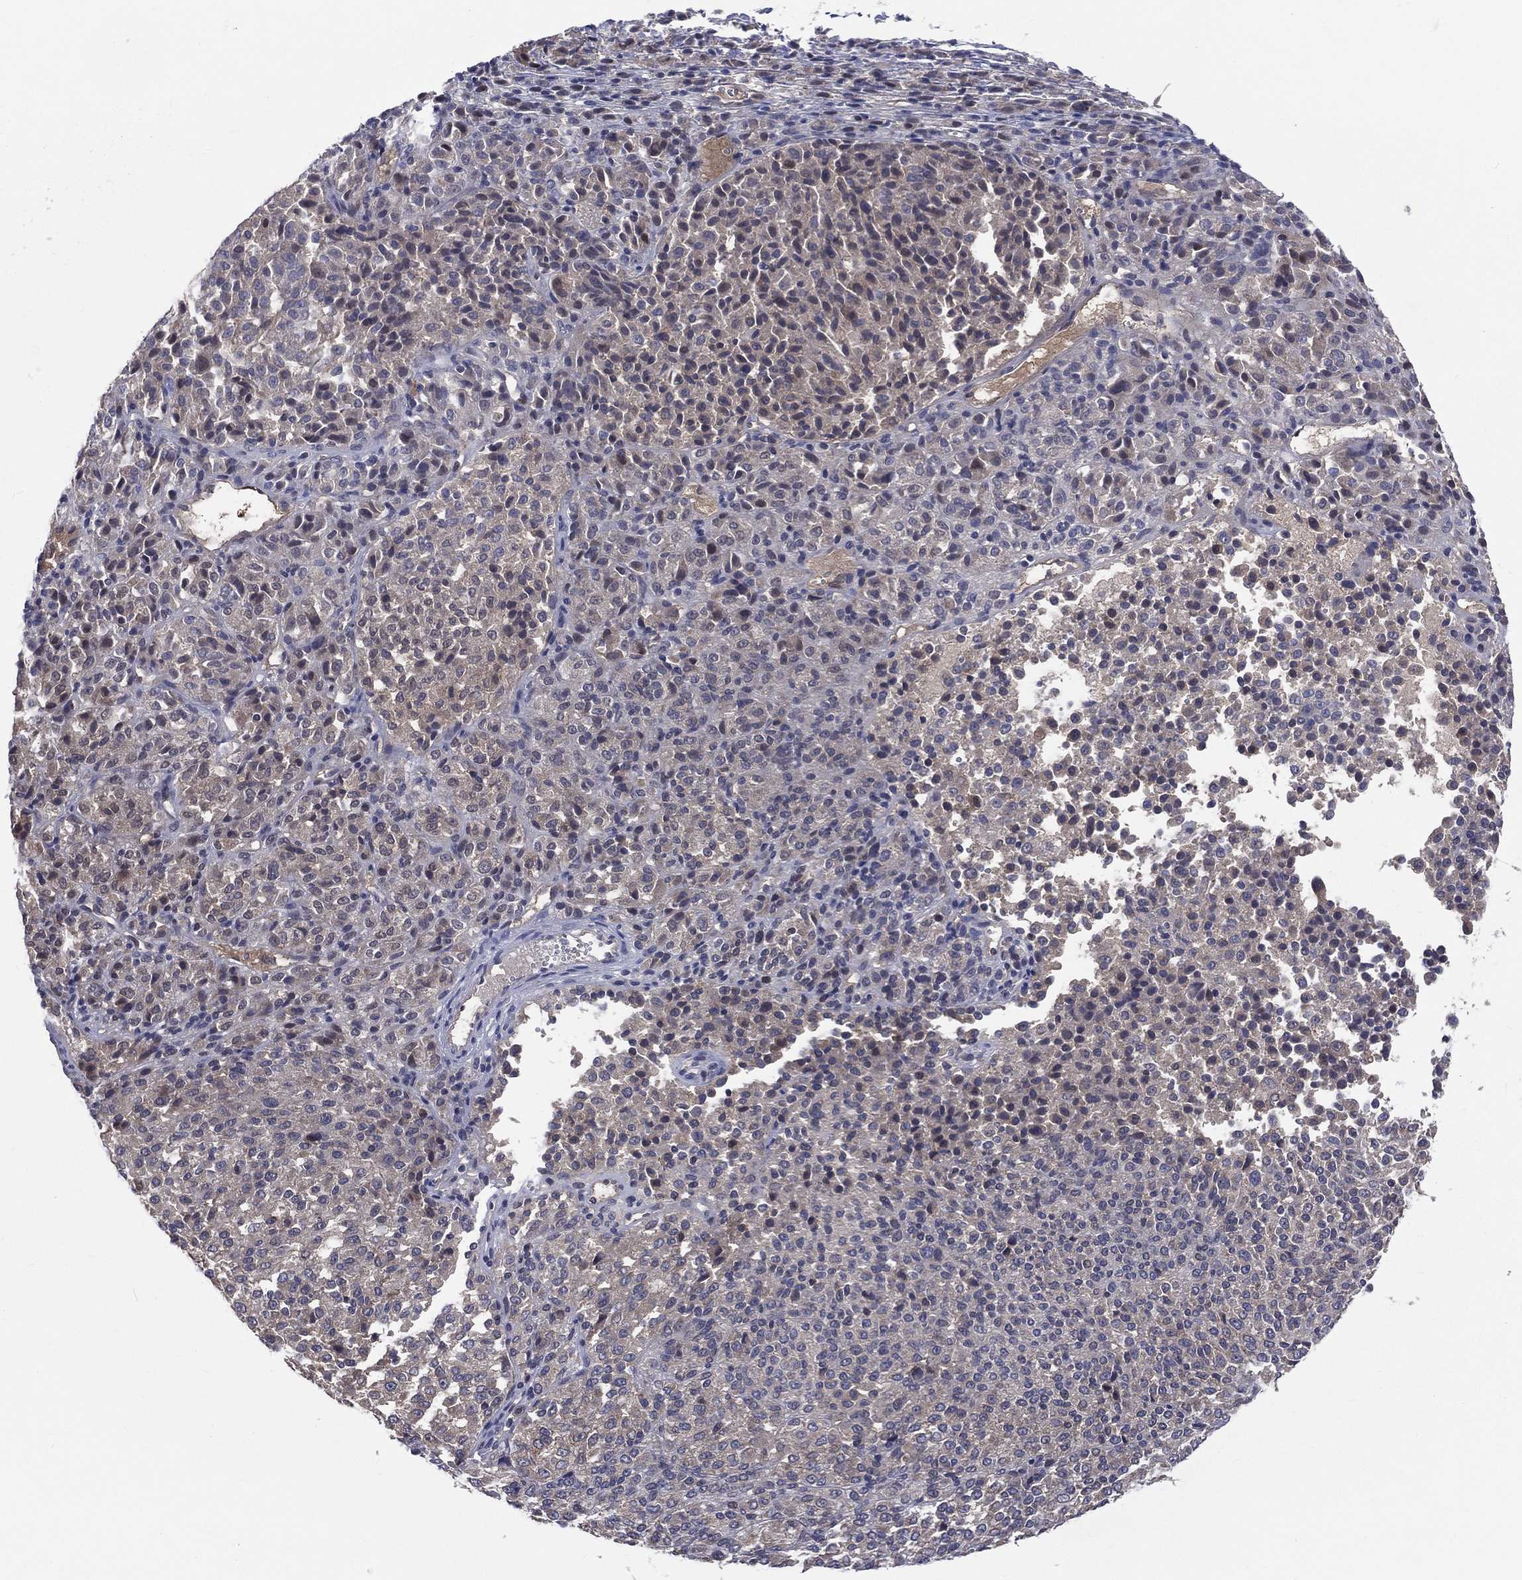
{"staining": {"intensity": "negative", "quantity": "none", "location": "none"}, "tissue": "melanoma", "cell_type": "Tumor cells", "image_type": "cancer", "snomed": [{"axis": "morphology", "description": "Malignant melanoma, Metastatic site"}, {"axis": "topography", "description": "Brain"}], "caption": "Immunohistochemistry (IHC) micrograph of melanoma stained for a protein (brown), which exhibits no expression in tumor cells.", "gene": "DLG4", "patient": {"sex": "female", "age": 56}}